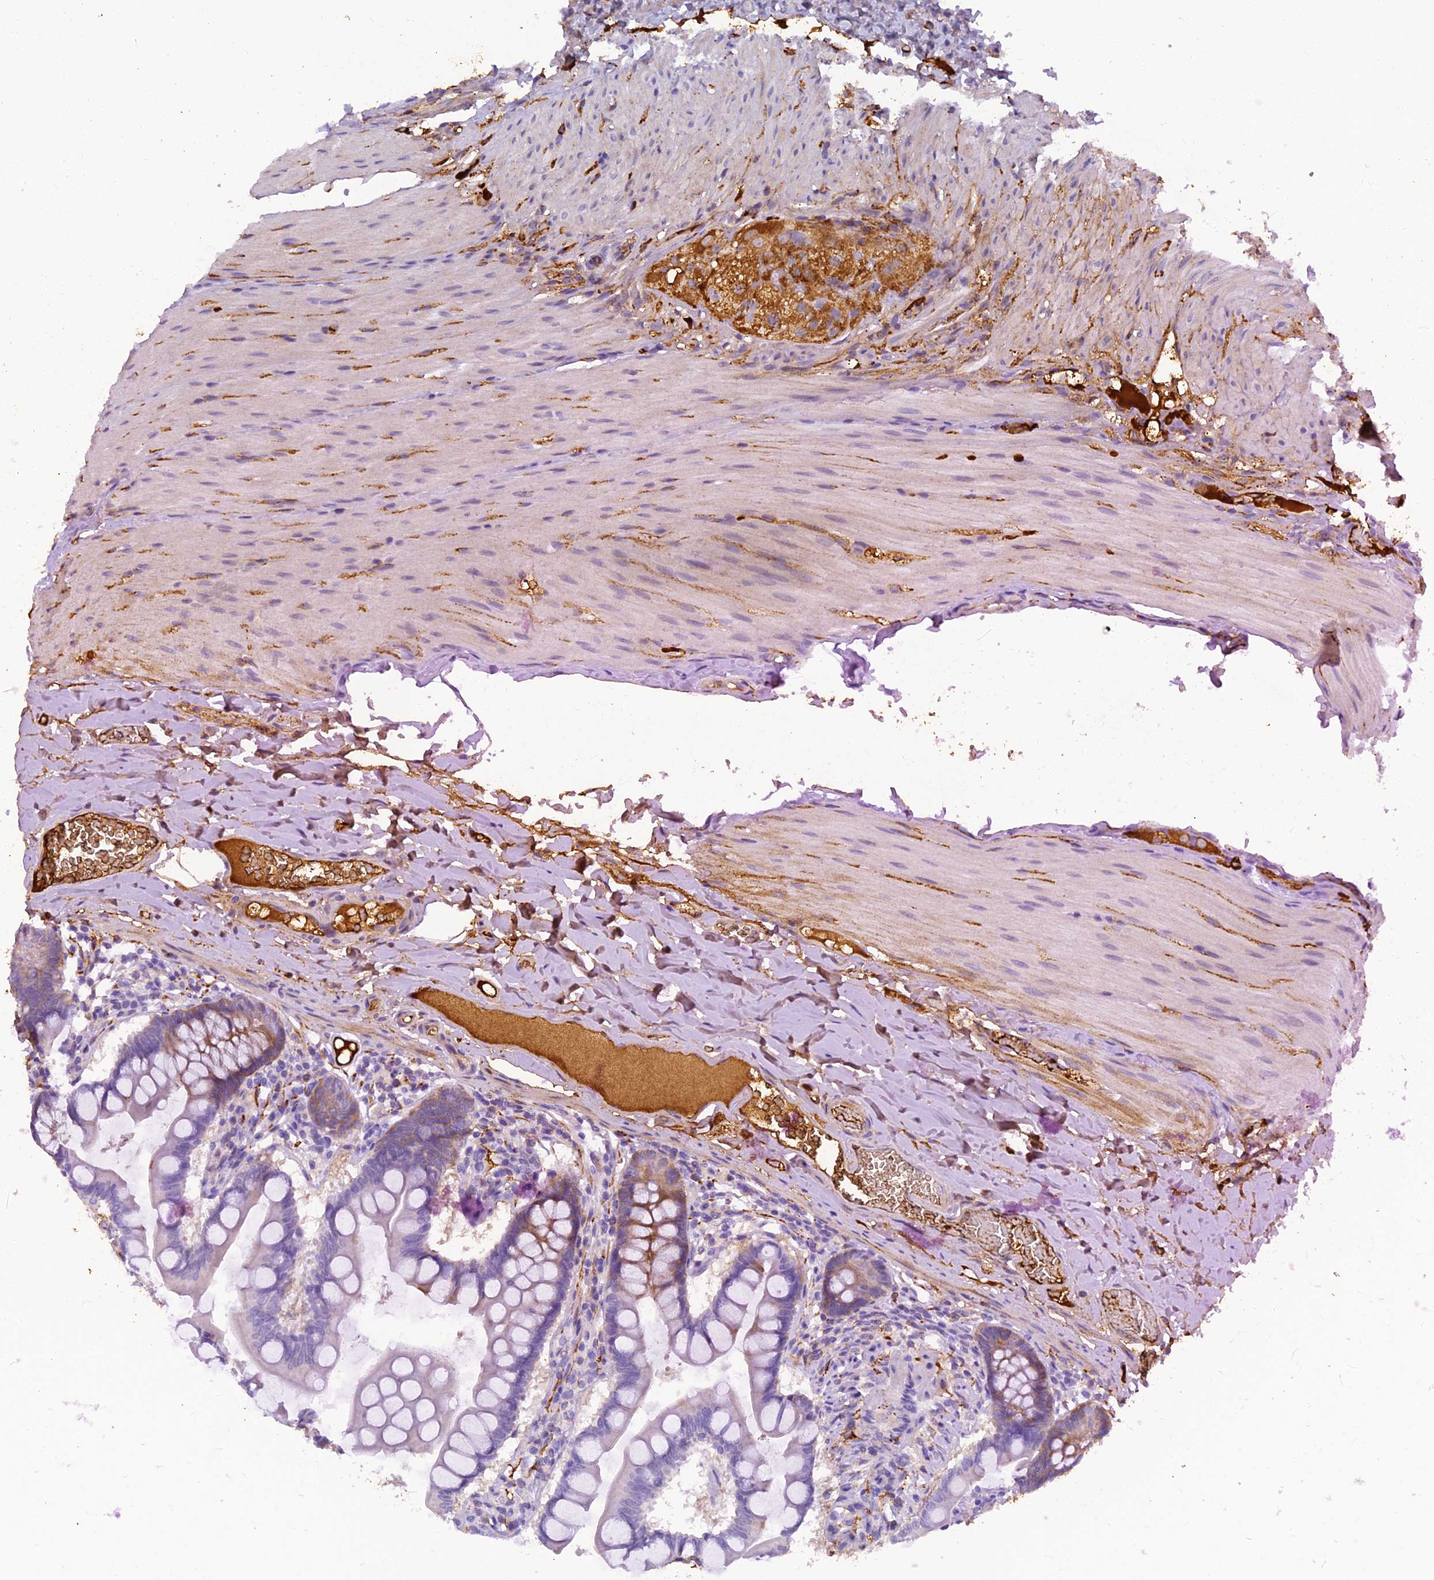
{"staining": {"intensity": "moderate", "quantity": "<25%", "location": "cytoplasmic/membranous"}, "tissue": "small intestine", "cell_type": "Glandular cells", "image_type": "normal", "snomed": [{"axis": "morphology", "description": "Normal tissue, NOS"}, {"axis": "topography", "description": "Small intestine"}], "caption": "Glandular cells show moderate cytoplasmic/membranous positivity in approximately <25% of cells in unremarkable small intestine. (brown staining indicates protein expression, while blue staining denotes nuclei).", "gene": "PZP", "patient": {"sex": "male", "age": 41}}